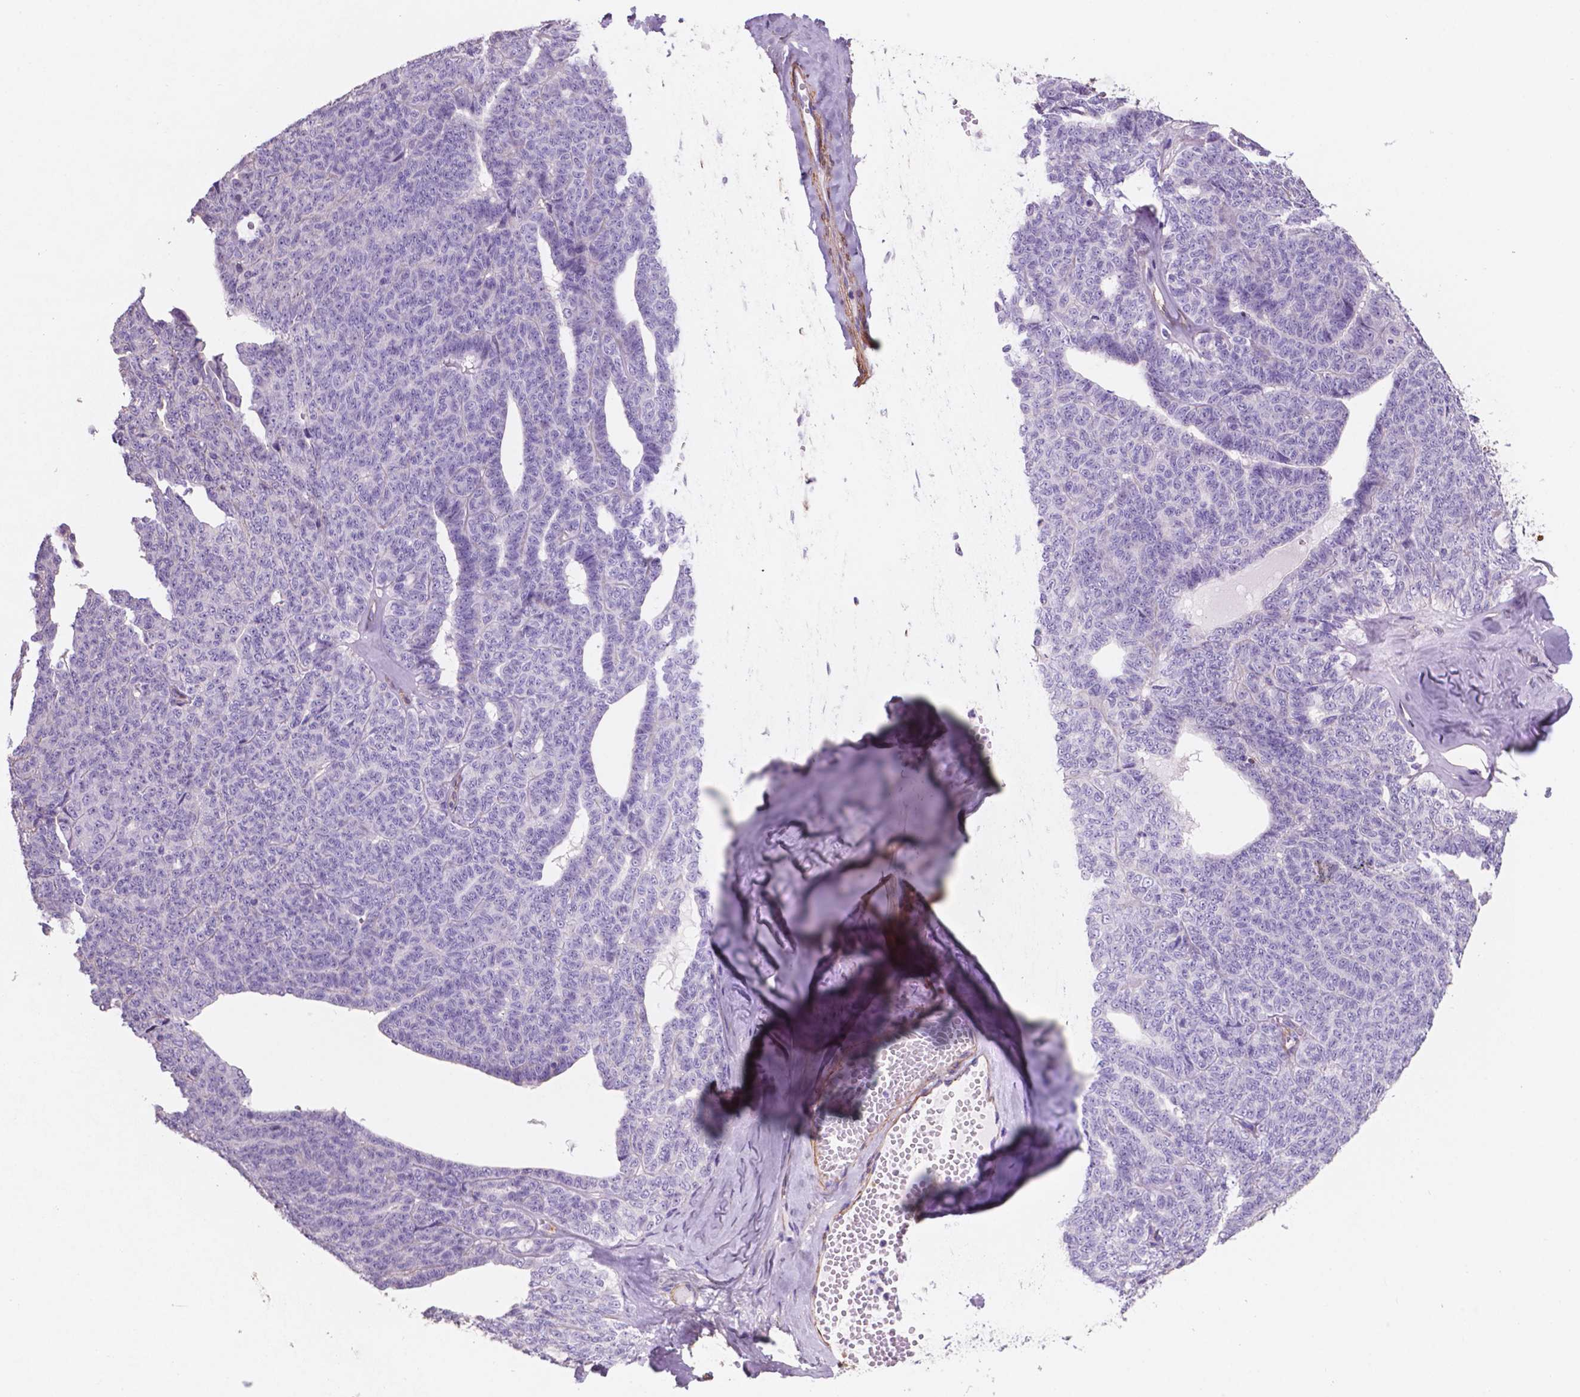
{"staining": {"intensity": "negative", "quantity": "none", "location": "none"}, "tissue": "ovarian cancer", "cell_type": "Tumor cells", "image_type": "cancer", "snomed": [{"axis": "morphology", "description": "Cystadenocarcinoma, serous, NOS"}, {"axis": "topography", "description": "Ovary"}], "caption": "An immunohistochemistry image of ovarian cancer (serous cystadenocarcinoma) is shown. There is no staining in tumor cells of ovarian cancer (serous cystadenocarcinoma).", "gene": "TOR2A", "patient": {"sex": "female", "age": 71}}